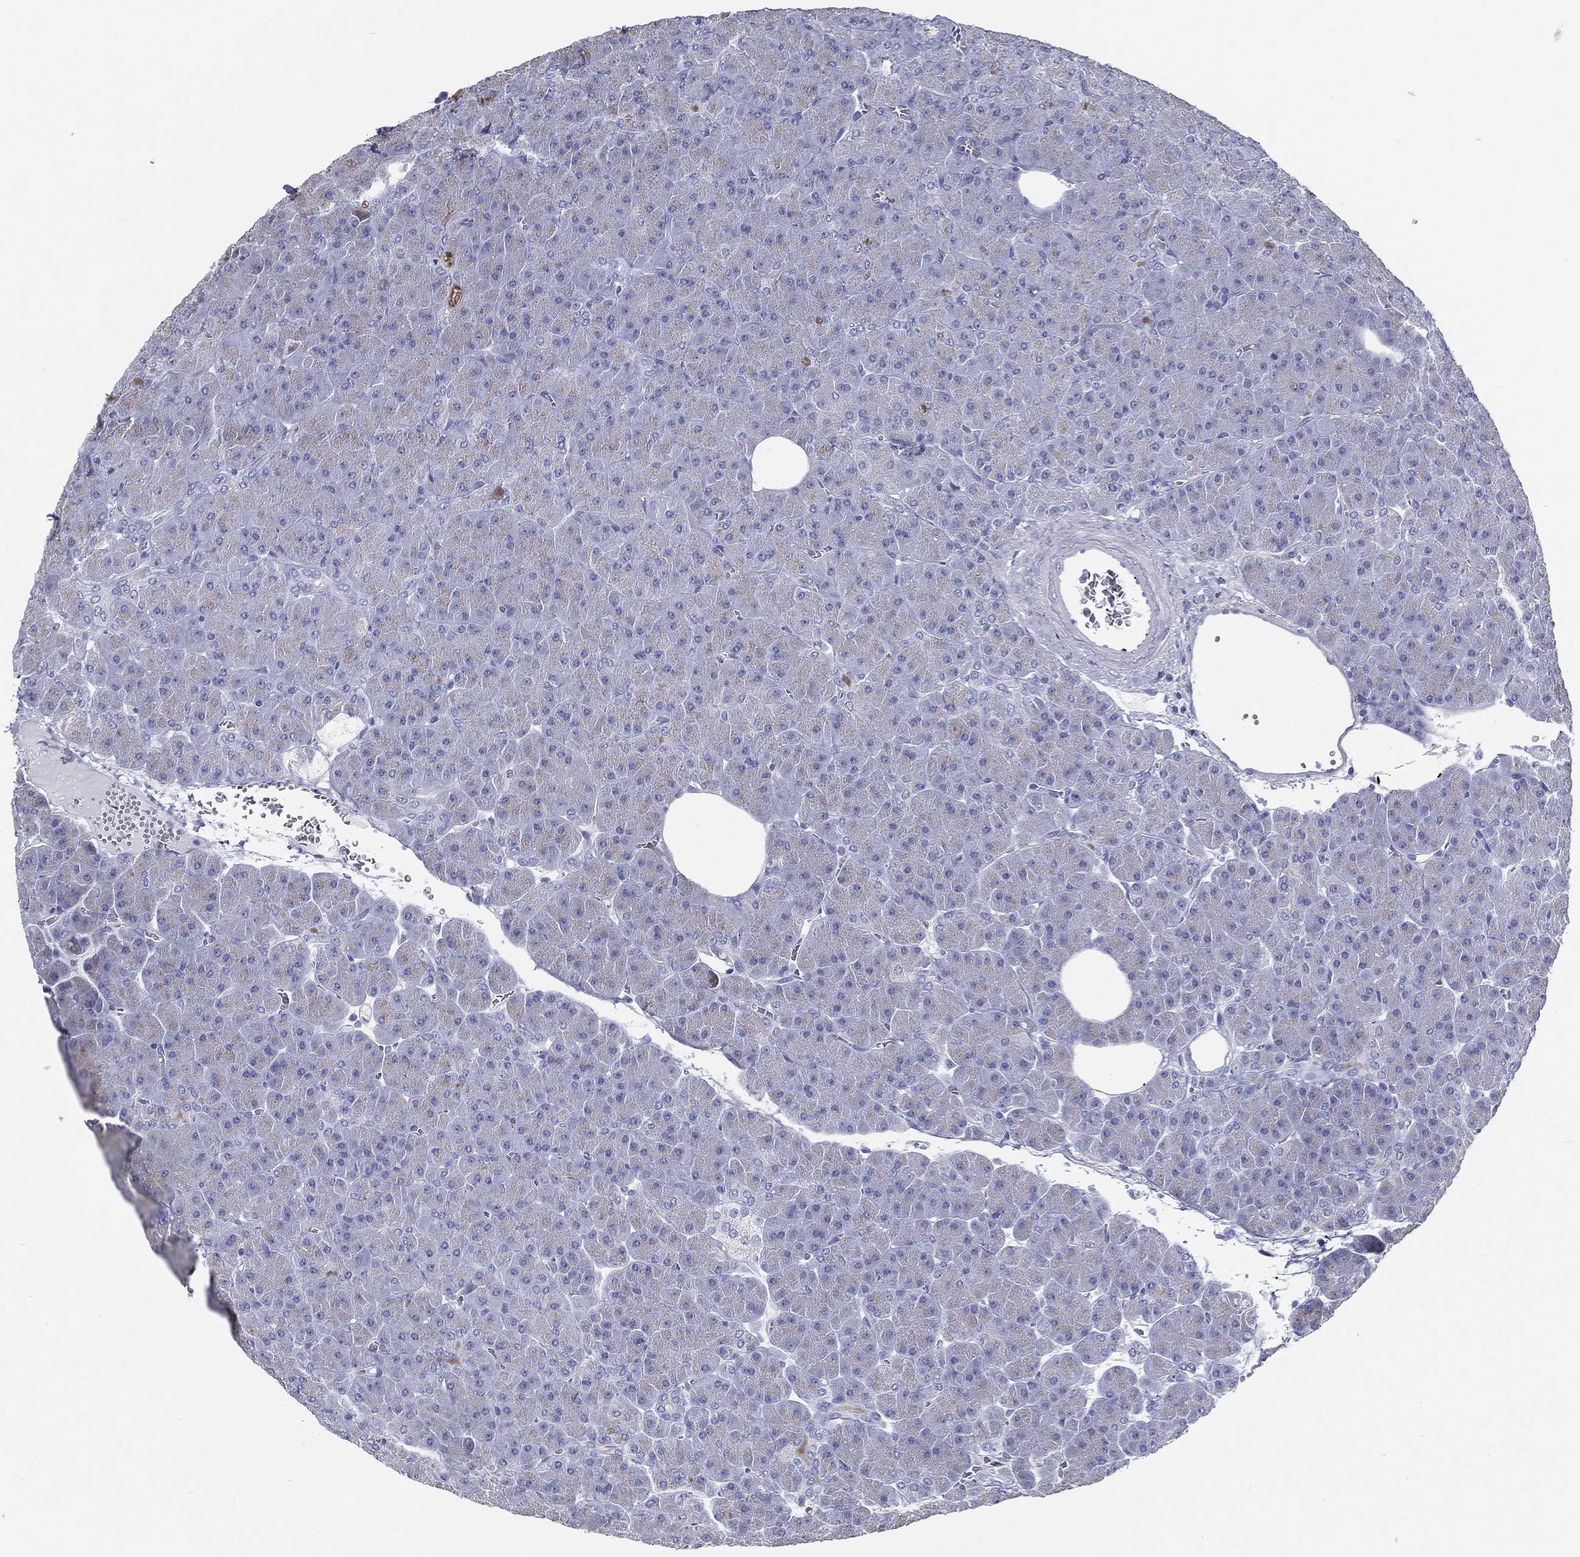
{"staining": {"intensity": "weak", "quantity": "<25%", "location": "cytoplasmic/membranous"}, "tissue": "pancreas", "cell_type": "Exocrine glandular cells", "image_type": "normal", "snomed": [{"axis": "morphology", "description": "Normal tissue, NOS"}, {"axis": "topography", "description": "Pancreas"}], "caption": "IHC micrograph of unremarkable pancreas: human pancreas stained with DAB displays no significant protein positivity in exocrine glandular cells. (DAB immunohistochemistry (IHC), high magnification).", "gene": "RSPH4A", "patient": {"sex": "male", "age": 61}}